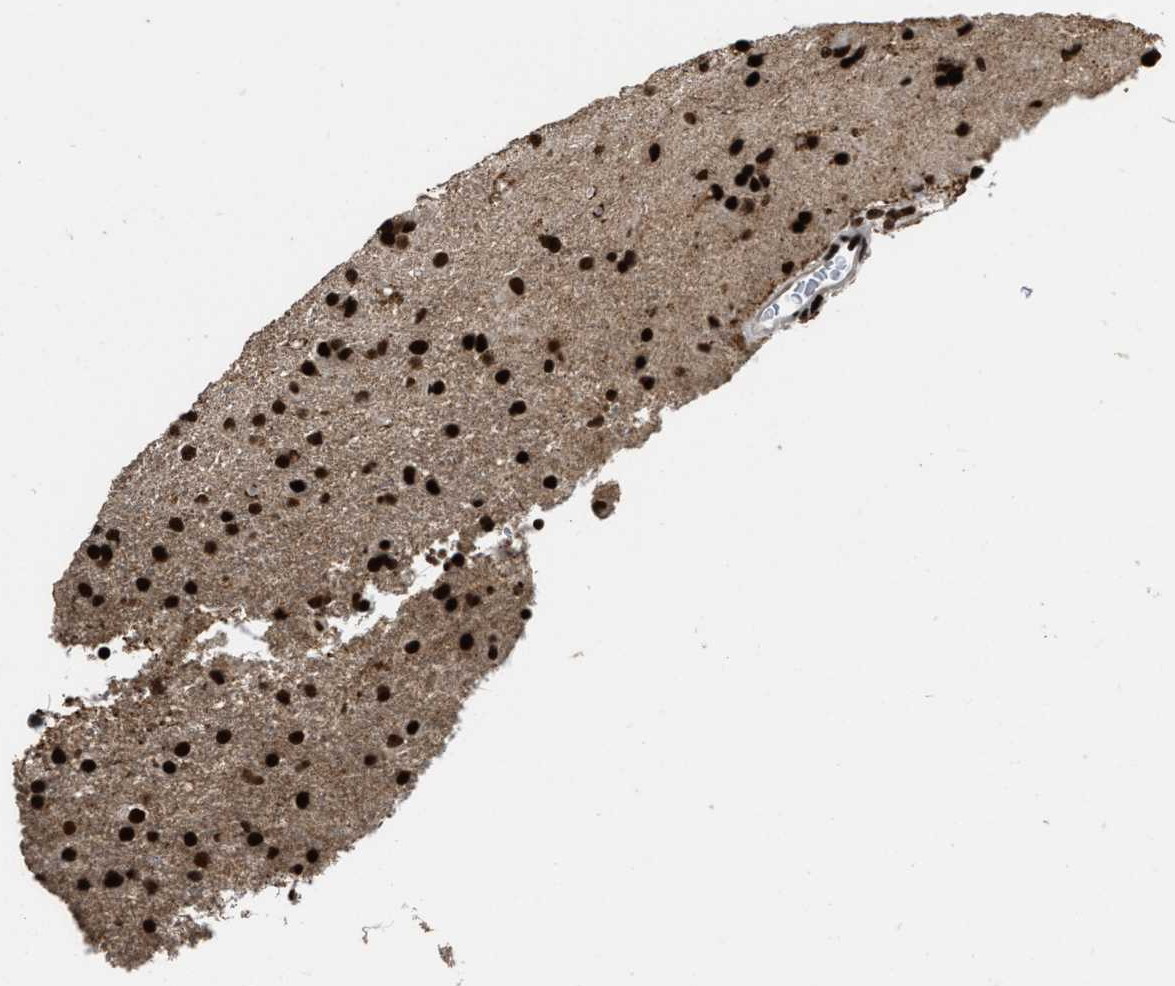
{"staining": {"intensity": "strong", "quantity": ">75%", "location": "nuclear"}, "tissue": "glioma", "cell_type": "Tumor cells", "image_type": "cancer", "snomed": [{"axis": "morphology", "description": "Glioma, malignant, Low grade"}, {"axis": "topography", "description": "Brain"}], "caption": "A brown stain highlights strong nuclear positivity of a protein in malignant glioma (low-grade) tumor cells.", "gene": "RAD21", "patient": {"sex": "male", "age": 65}}